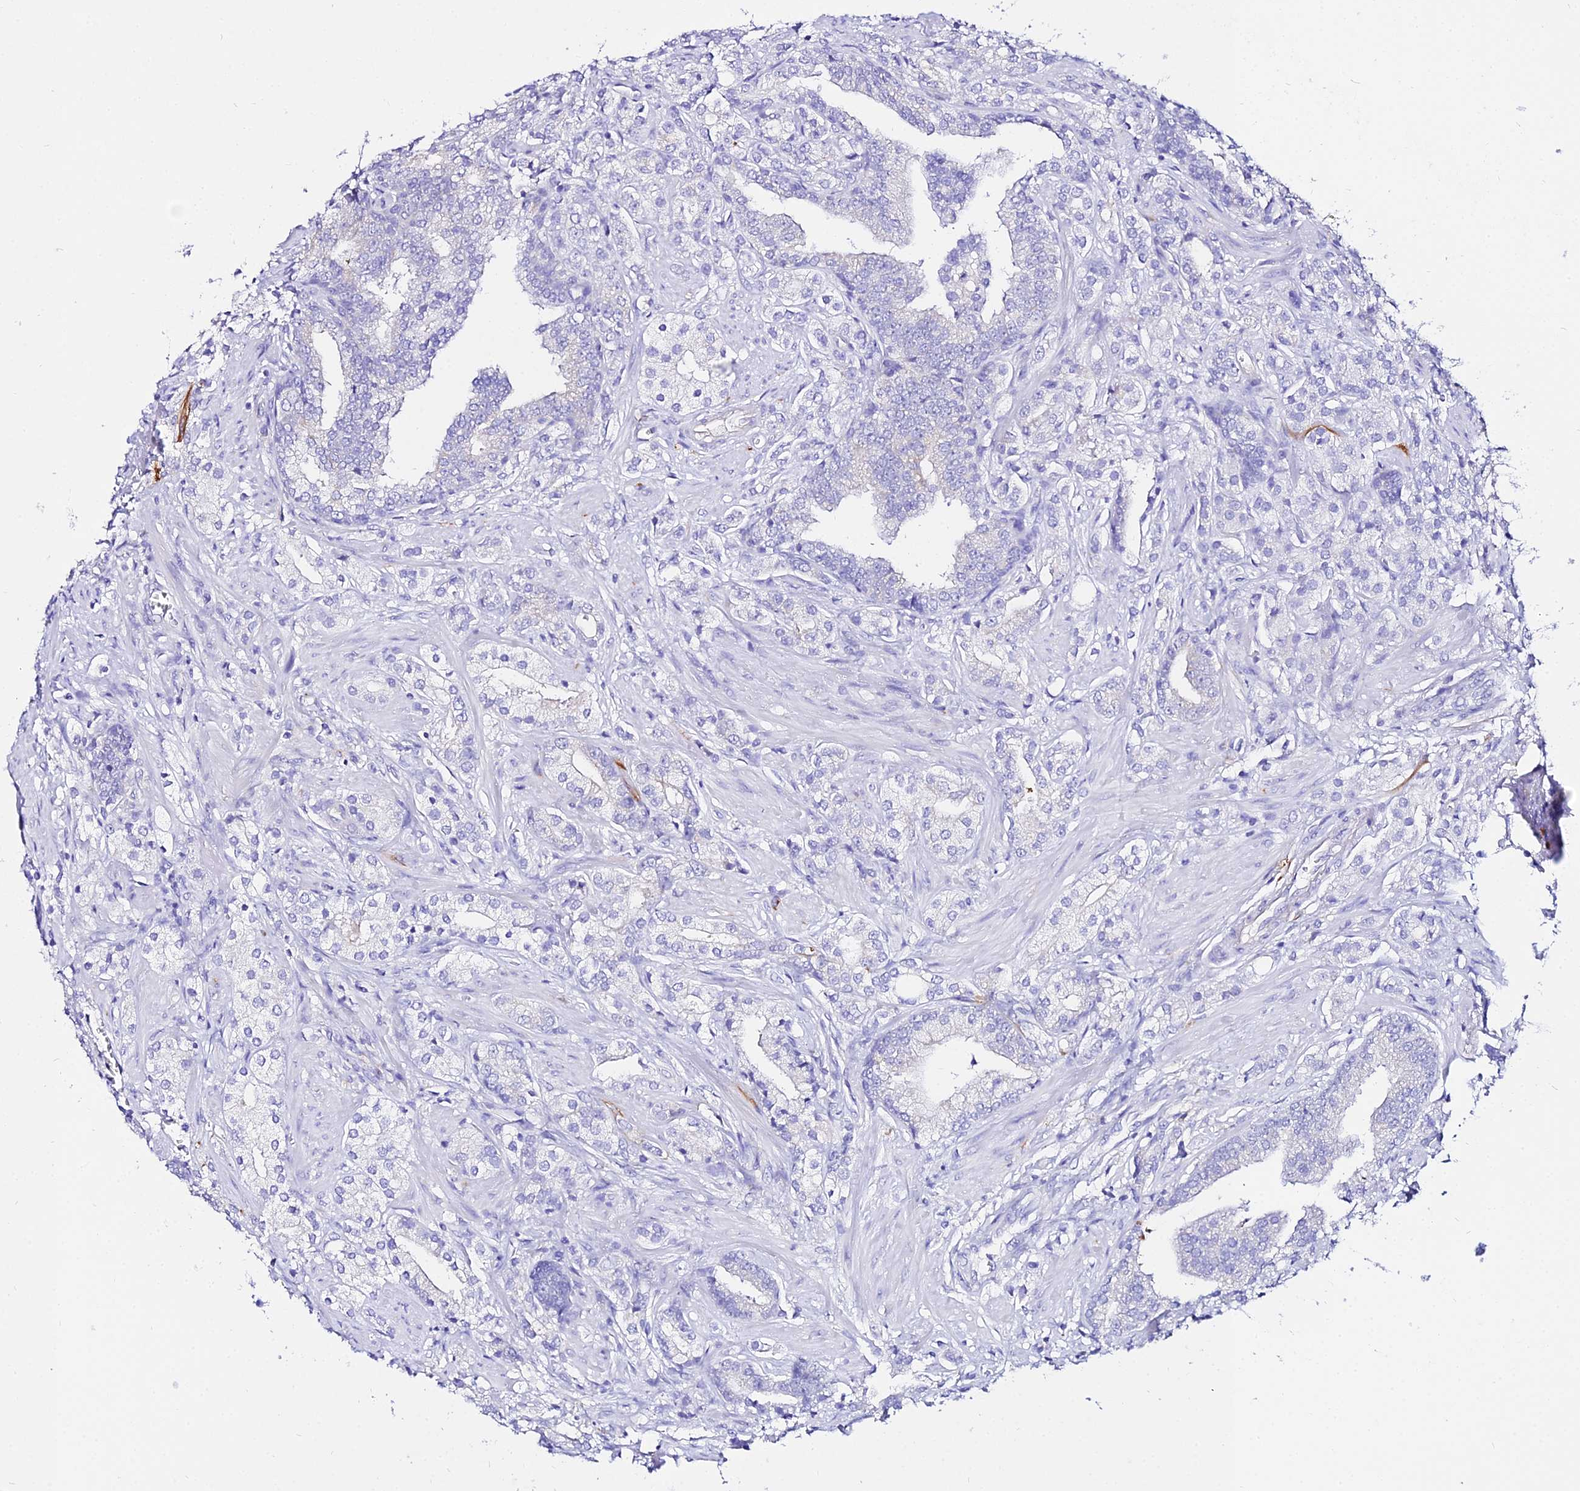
{"staining": {"intensity": "negative", "quantity": "none", "location": "none"}, "tissue": "prostate cancer", "cell_type": "Tumor cells", "image_type": "cancer", "snomed": [{"axis": "morphology", "description": "Adenocarcinoma, High grade"}, {"axis": "topography", "description": "Prostate"}], "caption": "IHC of human prostate cancer (high-grade adenocarcinoma) shows no positivity in tumor cells.", "gene": "TUBA3D", "patient": {"sex": "male", "age": 50}}